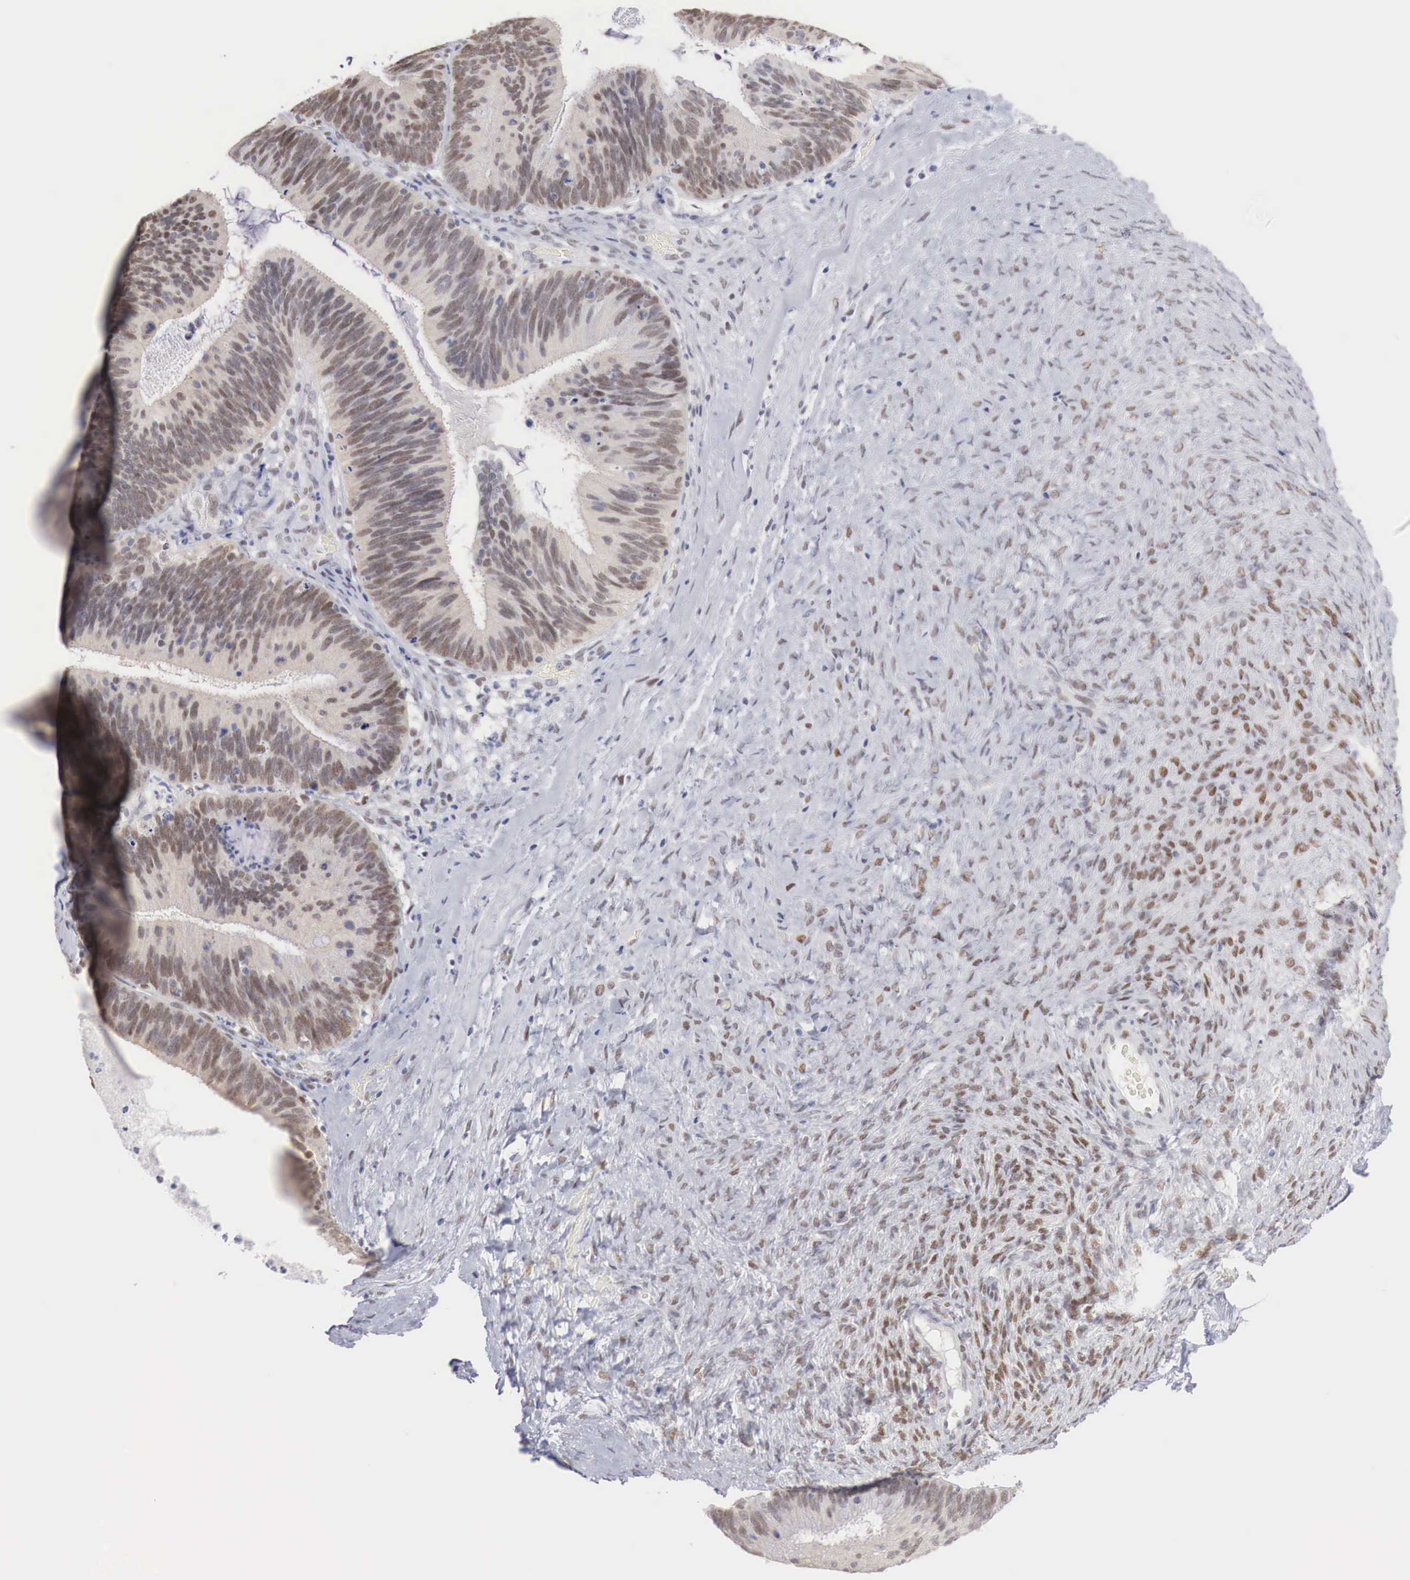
{"staining": {"intensity": "moderate", "quantity": ">75%", "location": "nuclear"}, "tissue": "ovarian cancer", "cell_type": "Tumor cells", "image_type": "cancer", "snomed": [{"axis": "morphology", "description": "Carcinoma, endometroid"}, {"axis": "topography", "description": "Ovary"}], "caption": "IHC micrograph of endometroid carcinoma (ovarian) stained for a protein (brown), which shows medium levels of moderate nuclear expression in approximately >75% of tumor cells.", "gene": "FOXP2", "patient": {"sex": "female", "age": 52}}